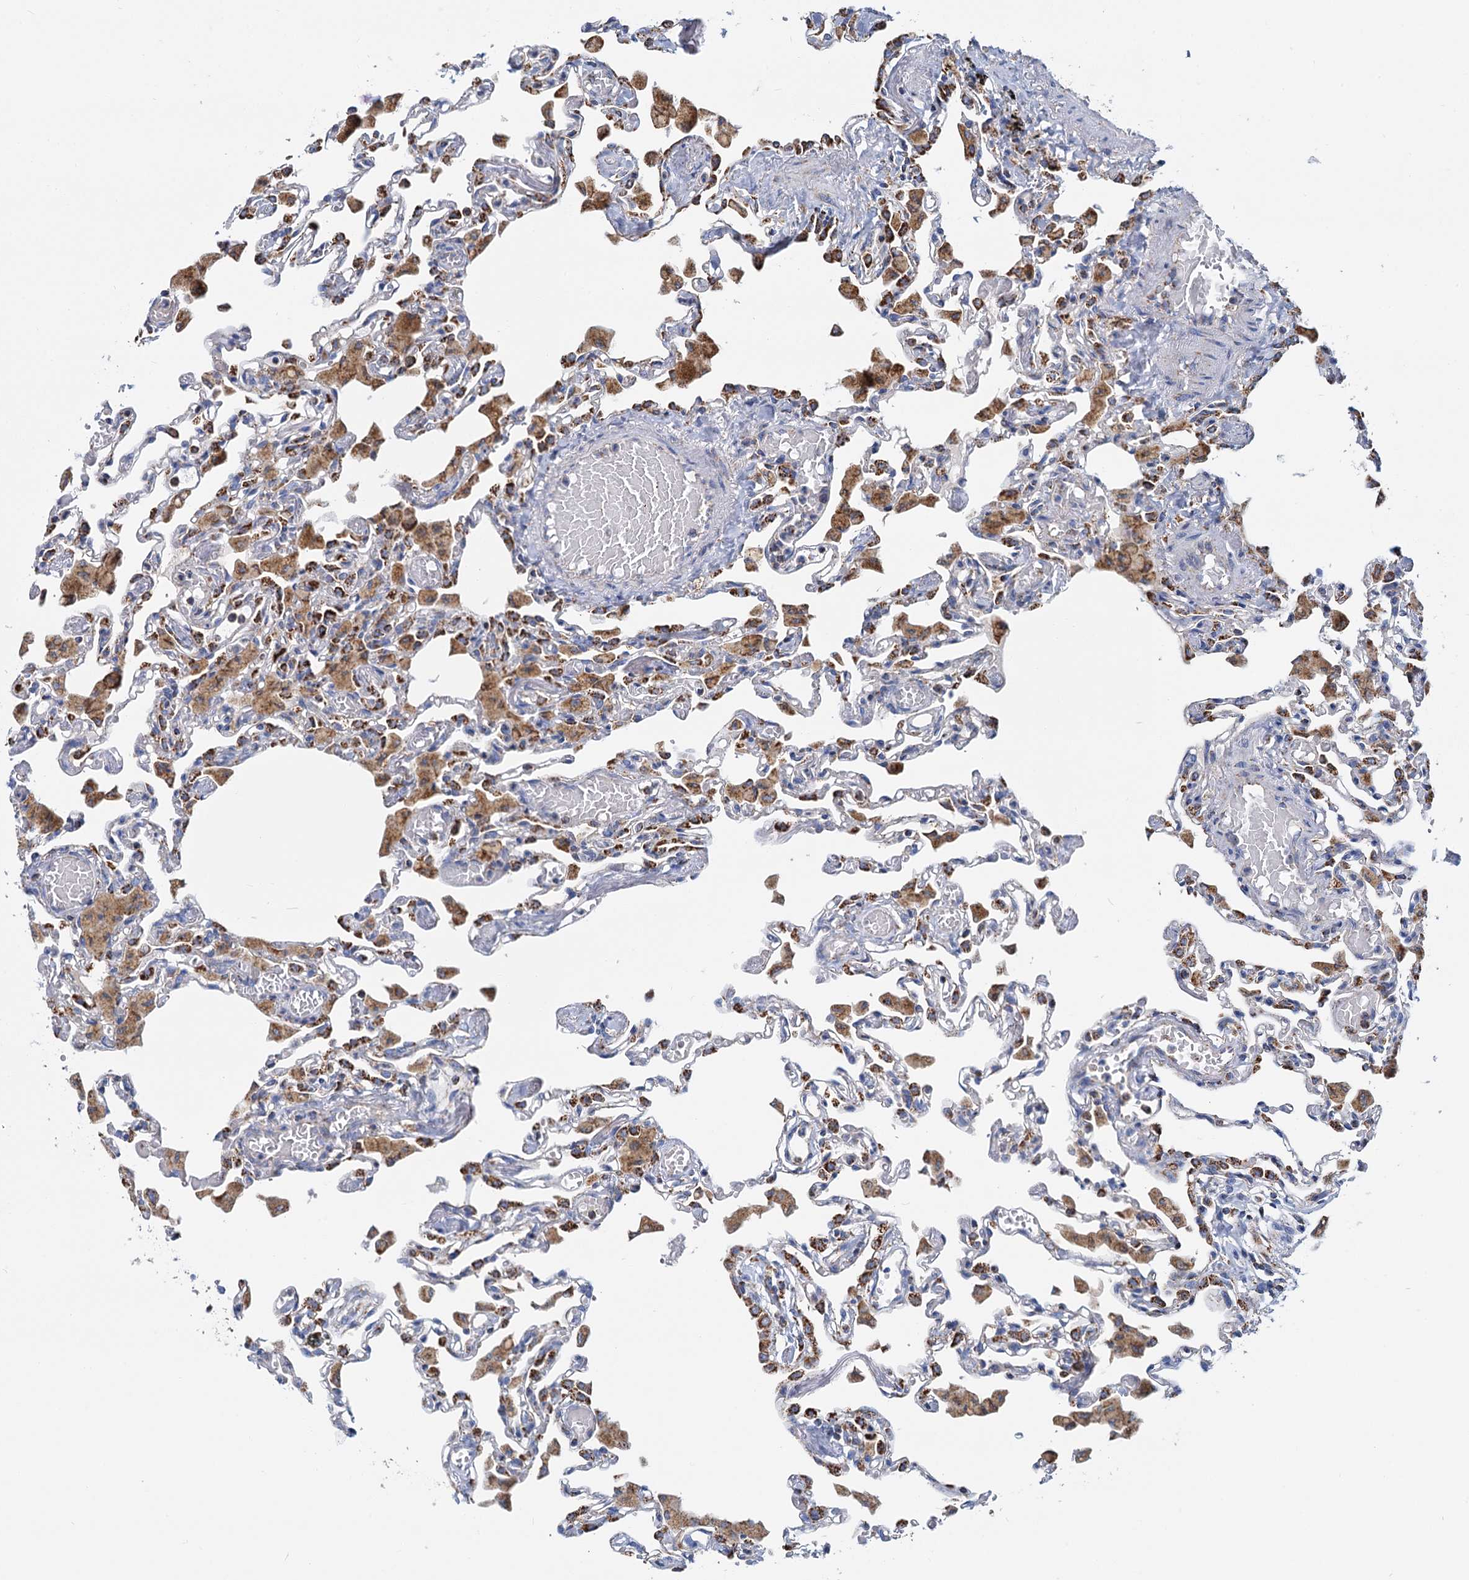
{"staining": {"intensity": "strong", "quantity": "25%-75%", "location": "cytoplasmic/membranous"}, "tissue": "lung", "cell_type": "Alveolar cells", "image_type": "normal", "snomed": [{"axis": "morphology", "description": "Normal tissue, NOS"}, {"axis": "topography", "description": "Bronchus"}, {"axis": "topography", "description": "Lung"}], "caption": "Immunohistochemistry (DAB (3,3'-diaminobenzidine)) staining of unremarkable human lung exhibits strong cytoplasmic/membranous protein positivity in approximately 25%-75% of alveolar cells.", "gene": "CCP110", "patient": {"sex": "female", "age": 49}}